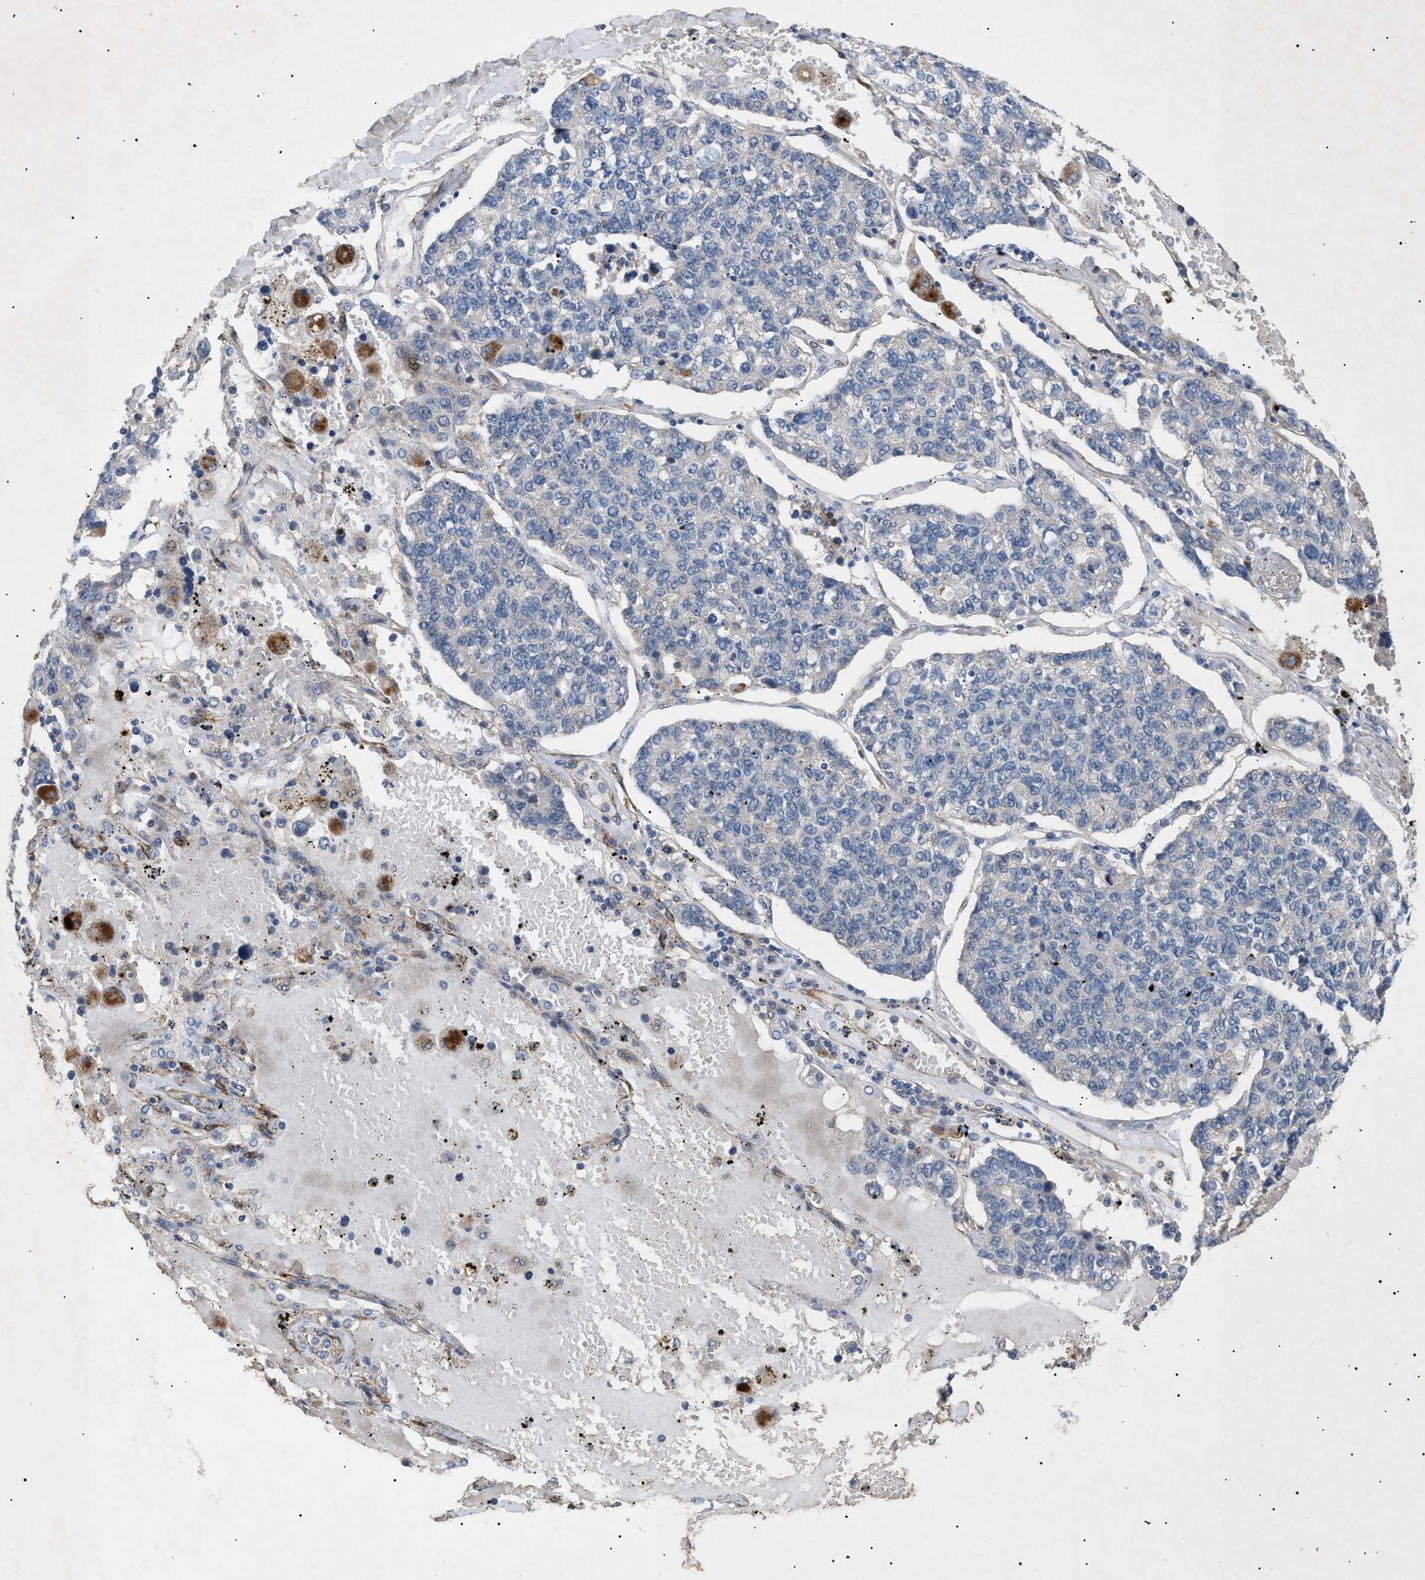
{"staining": {"intensity": "negative", "quantity": "none", "location": "none"}, "tissue": "lung cancer", "cell_type": "Tumor cells", "image_type": "cancer", "snomed": [{"axis": "morphology", "description": "Adenocarcinoma, NOS"}, {"axis": "topography", "description": "Lung"}], "caption": "The immunohistochemistry (IHC) histopathology image has no significant staining in tumor cells of adenocarcinoma (lung) tissue. (DAB (3,3'-diaminobenzidine) immunohistochemistry, high magnification).", "gene": "SIRT5", "patient": {"sex": "male", "age": 49}}